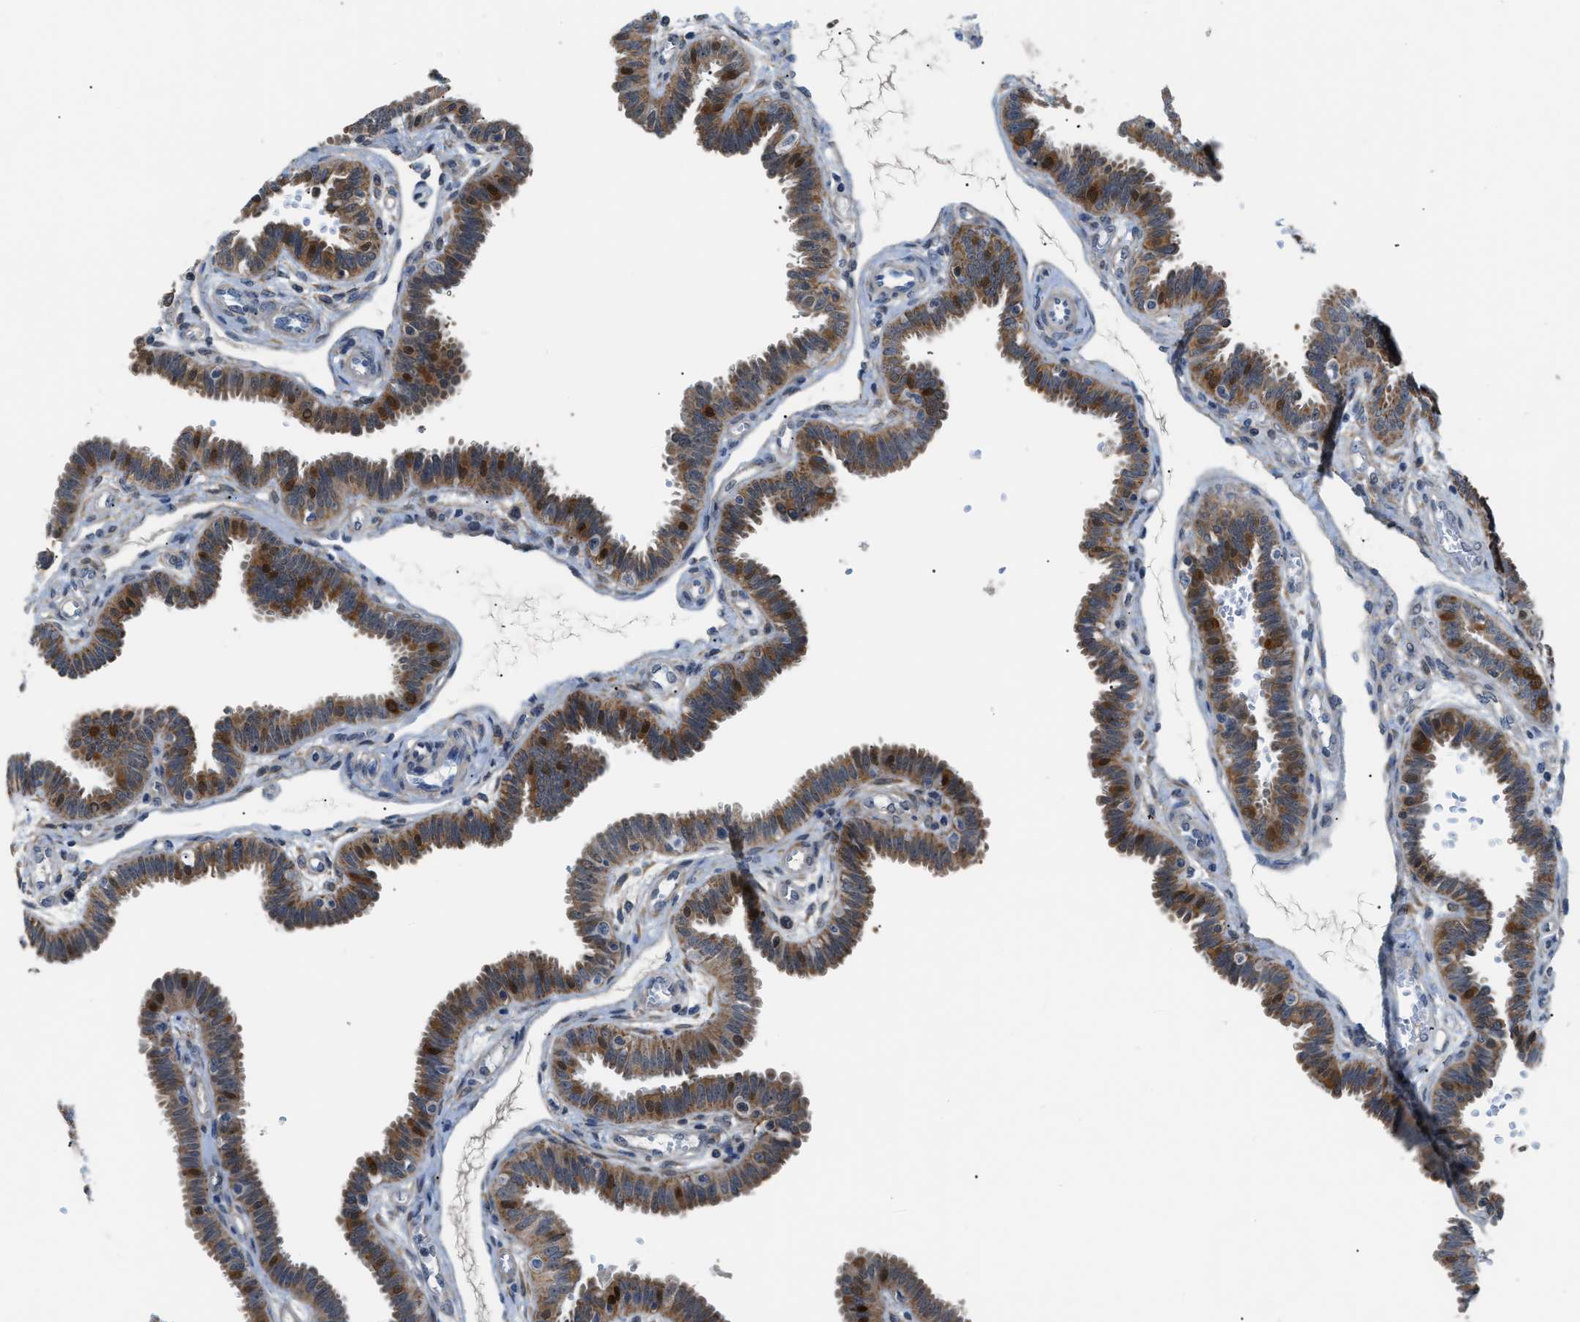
{"staining": {"intensity": "moderate", "quantity": ">75%", "location": "cytoplasmic/membranous,nuclear"}, "tissue": "fallopian tube", "cell_type": "Glandular cells", "image_type": "normal", "snomed": [{"axis": "morphology", "description": "Normal tissue, NOS"}, {"axis": "topography", "description": "Fallopian tube"}], "caption": "A high-resolution photomicrograph shows immunohistochemistry (IHC) staining of unremarkable fallopian tube, which reveals moderate cytoplasmic/membranous,nuclear staining in about >75% of glandular cells.", "gene": "TMEM45B", "patient": {"sex": "female", "age": 32}}